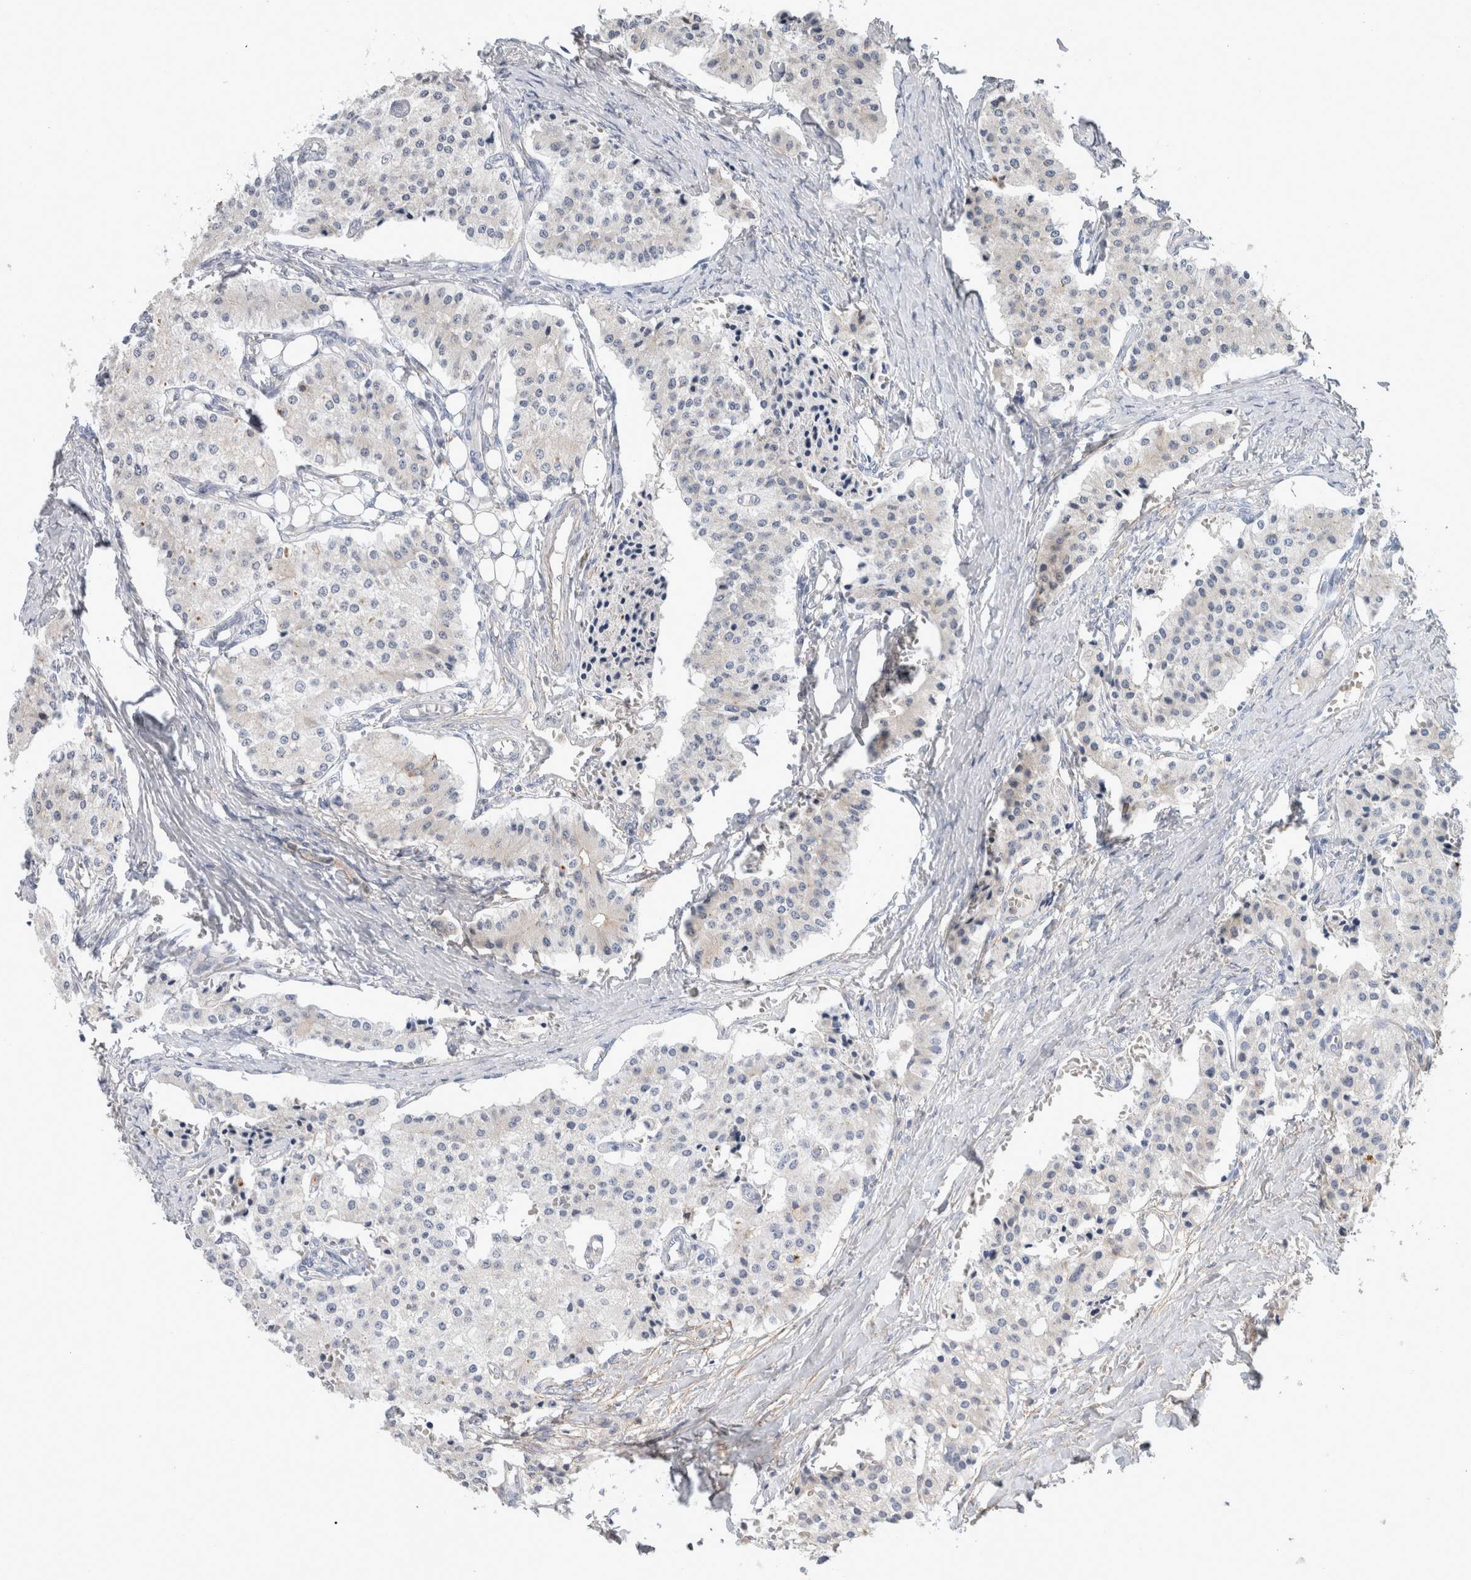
{"staining": {"intensity": "negative", "quantity": "none", "location": "none"}, "tissue": "carcinoid", "cell_type": "Tumor cells", "image_type": "cancer", "snomed": [{"axis": "morphology", "description": "Carcinoid, malignant, NOS"}, {"axis": "topography", "description": "Colon"}], "caption": "Immunohistochemical staining of human carcinoid displays no significant staining in tumor cells.", "gene": "CD55", "patient": {"sex": "female", "age": 52}}